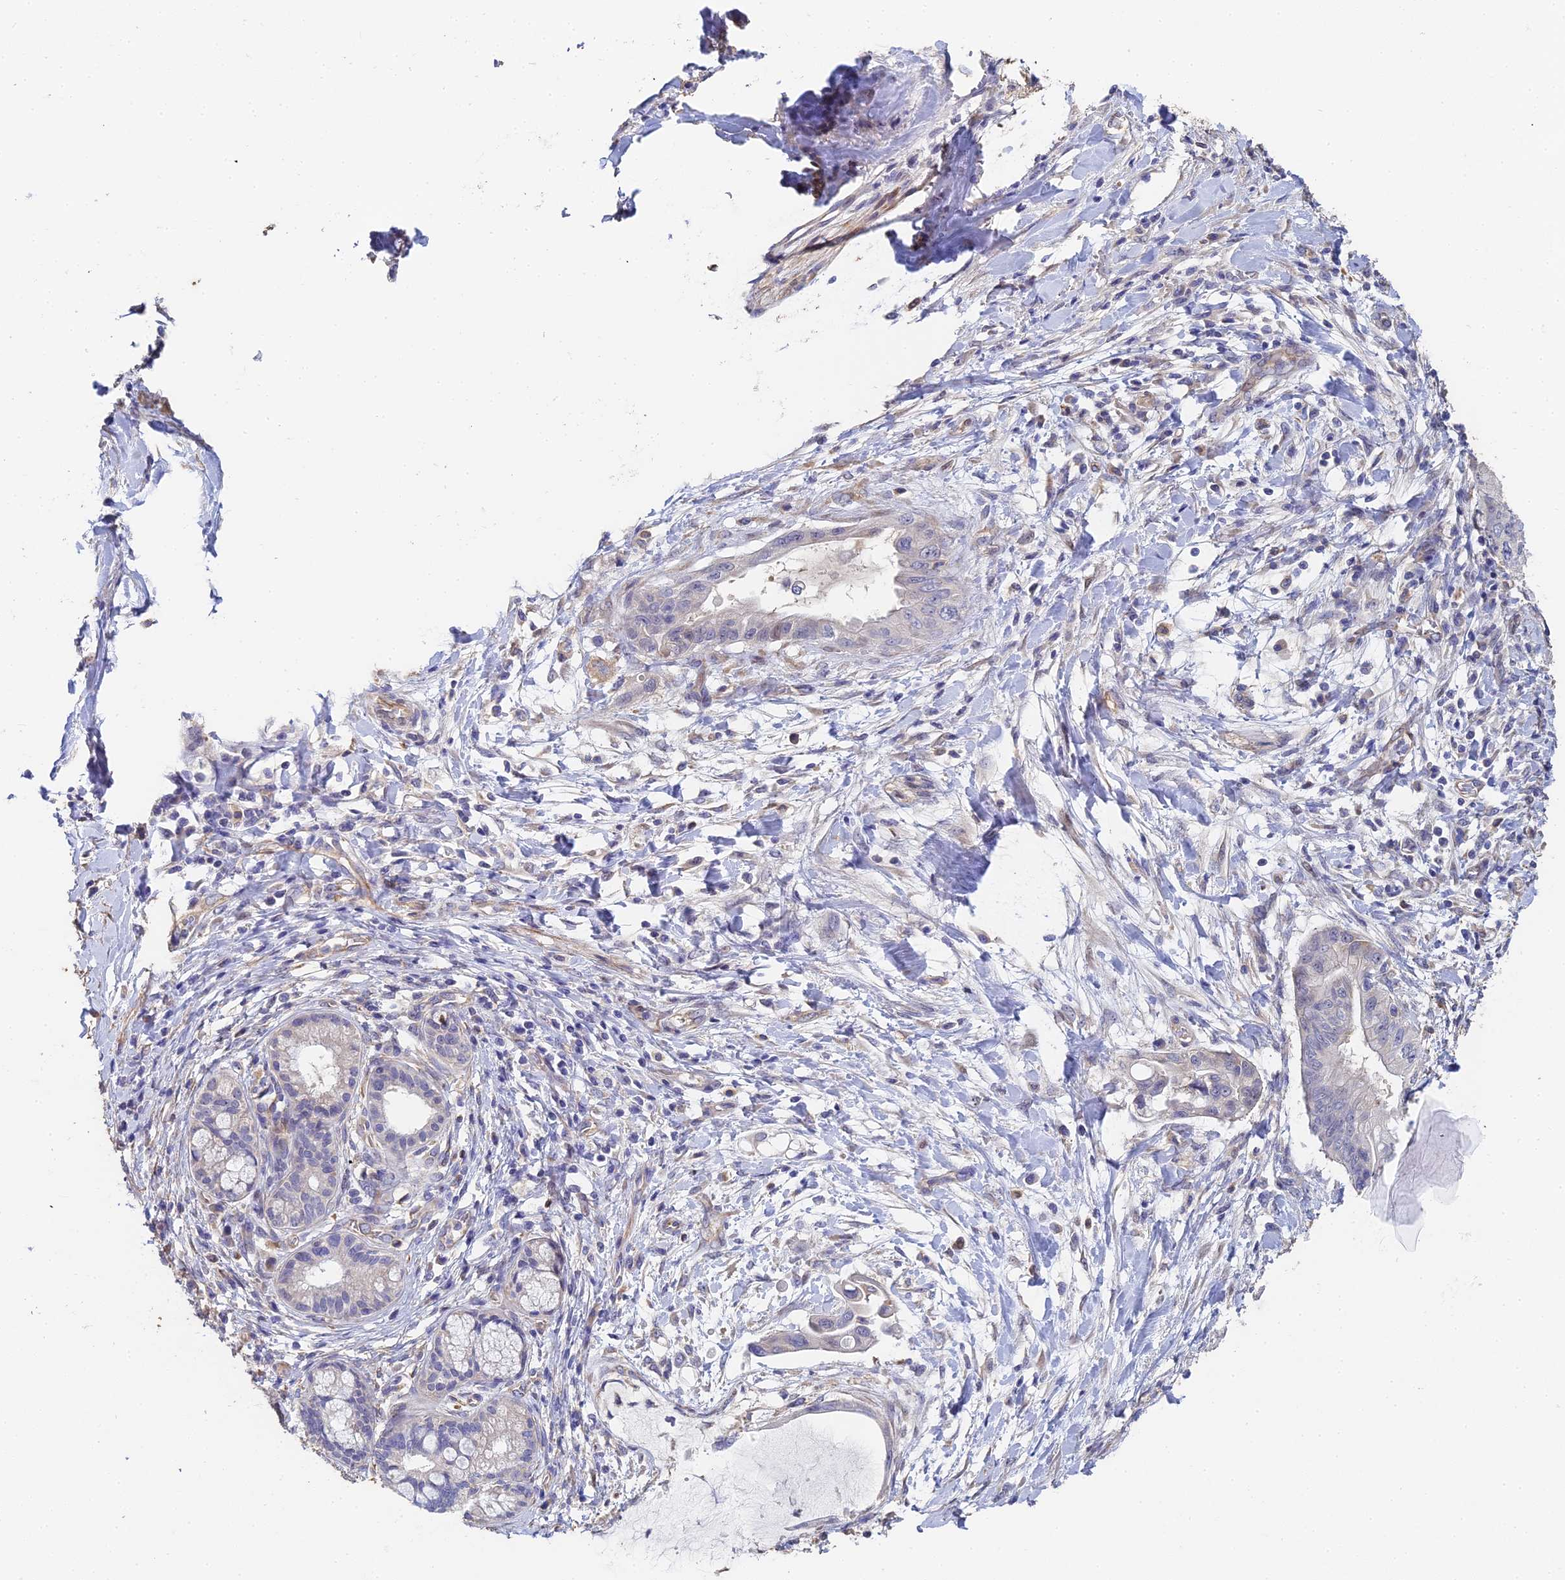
{"staining": {"intensity": "negative", "quantity": "none", "location": "none"}, "tissue": "pancreatic cancer", "cell_type": "Tumor cells", "image_type": "cancer", "snomed": [{"axis": "morphology", "description": "Adenocarcinoma, NOS"}, {"axis": "topography", "description": "Pancreas"}], "caption": "IHC micrograph of neoplastic tissue: pancreatic cancer (adenocarcinoma) stained with DAB (3,3'-diaminobenzidine) reveals no significant protein expression in tumor cells. (Stains: DAB (3,3'-diaminobenzidine) immunohistochemistry (IHC) with hematoxylin counter stain, Microscopy: brightfield microscopy at high magnification).", "gene": "ENSG00000268674", "patient": {"sex": "male", "age": 48}}